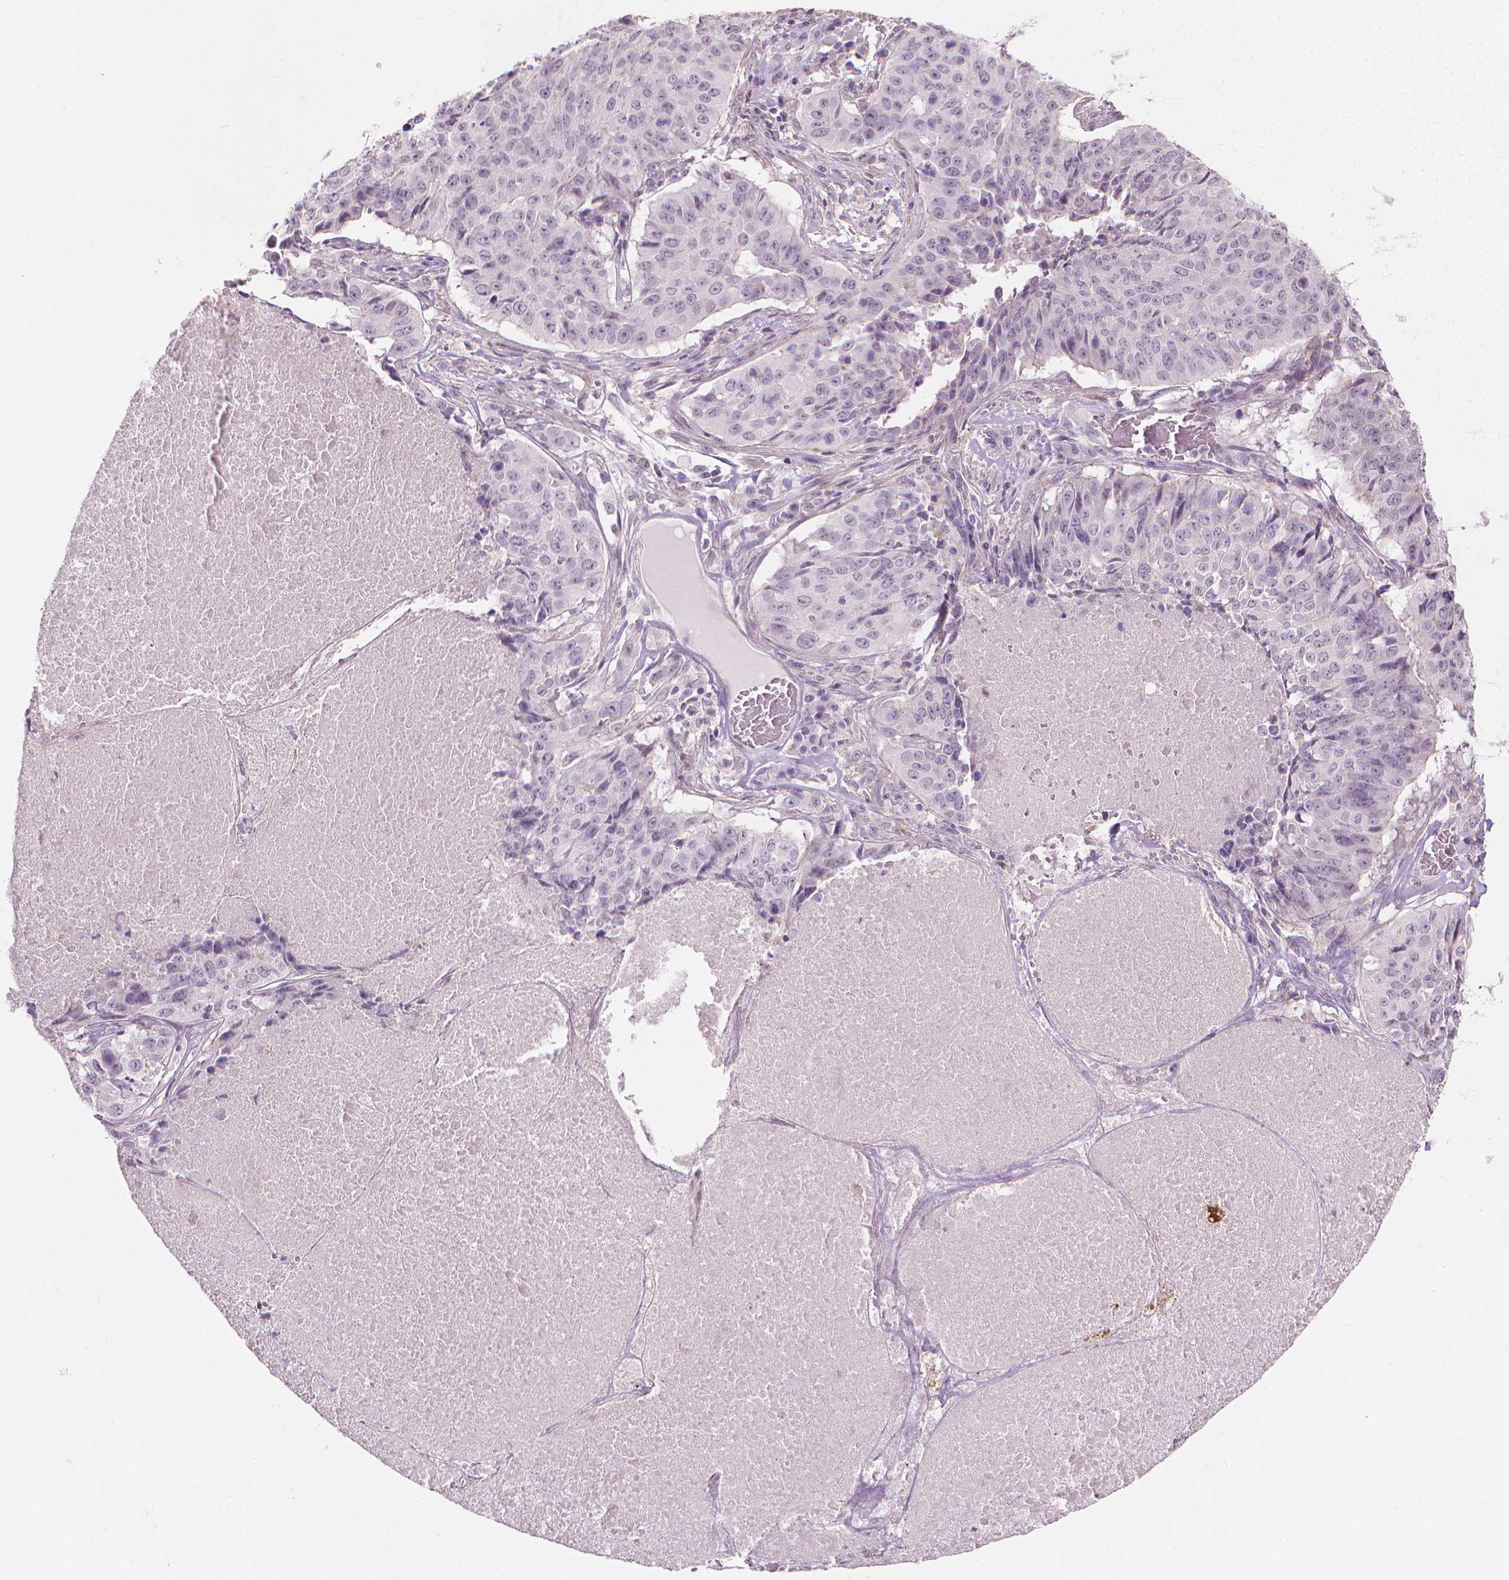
{"staining": {"intensity": "negative", "quantity": "none", "location": "none"}, "tissue": "lung cancer", "cell_type": "Tumor cells", "image_type": "cancer", "snomed": [{"axis": "morphology", "description": "Normal tissue, NOS"}, {"axis": "morphology", "description": "Squamous cell carcinoma, NOS"}, {"axis": "topography", "description": "Bronchus"}, {"axis": "topography", "description": "Lung"}], "caption": "Squamous cell carcinoma (lung) stained for a protein using immunohistochemistry exhibits no staining tumor cells.", "gene": "SAXO2", "patient": {"sex": "male", "age": 64}}